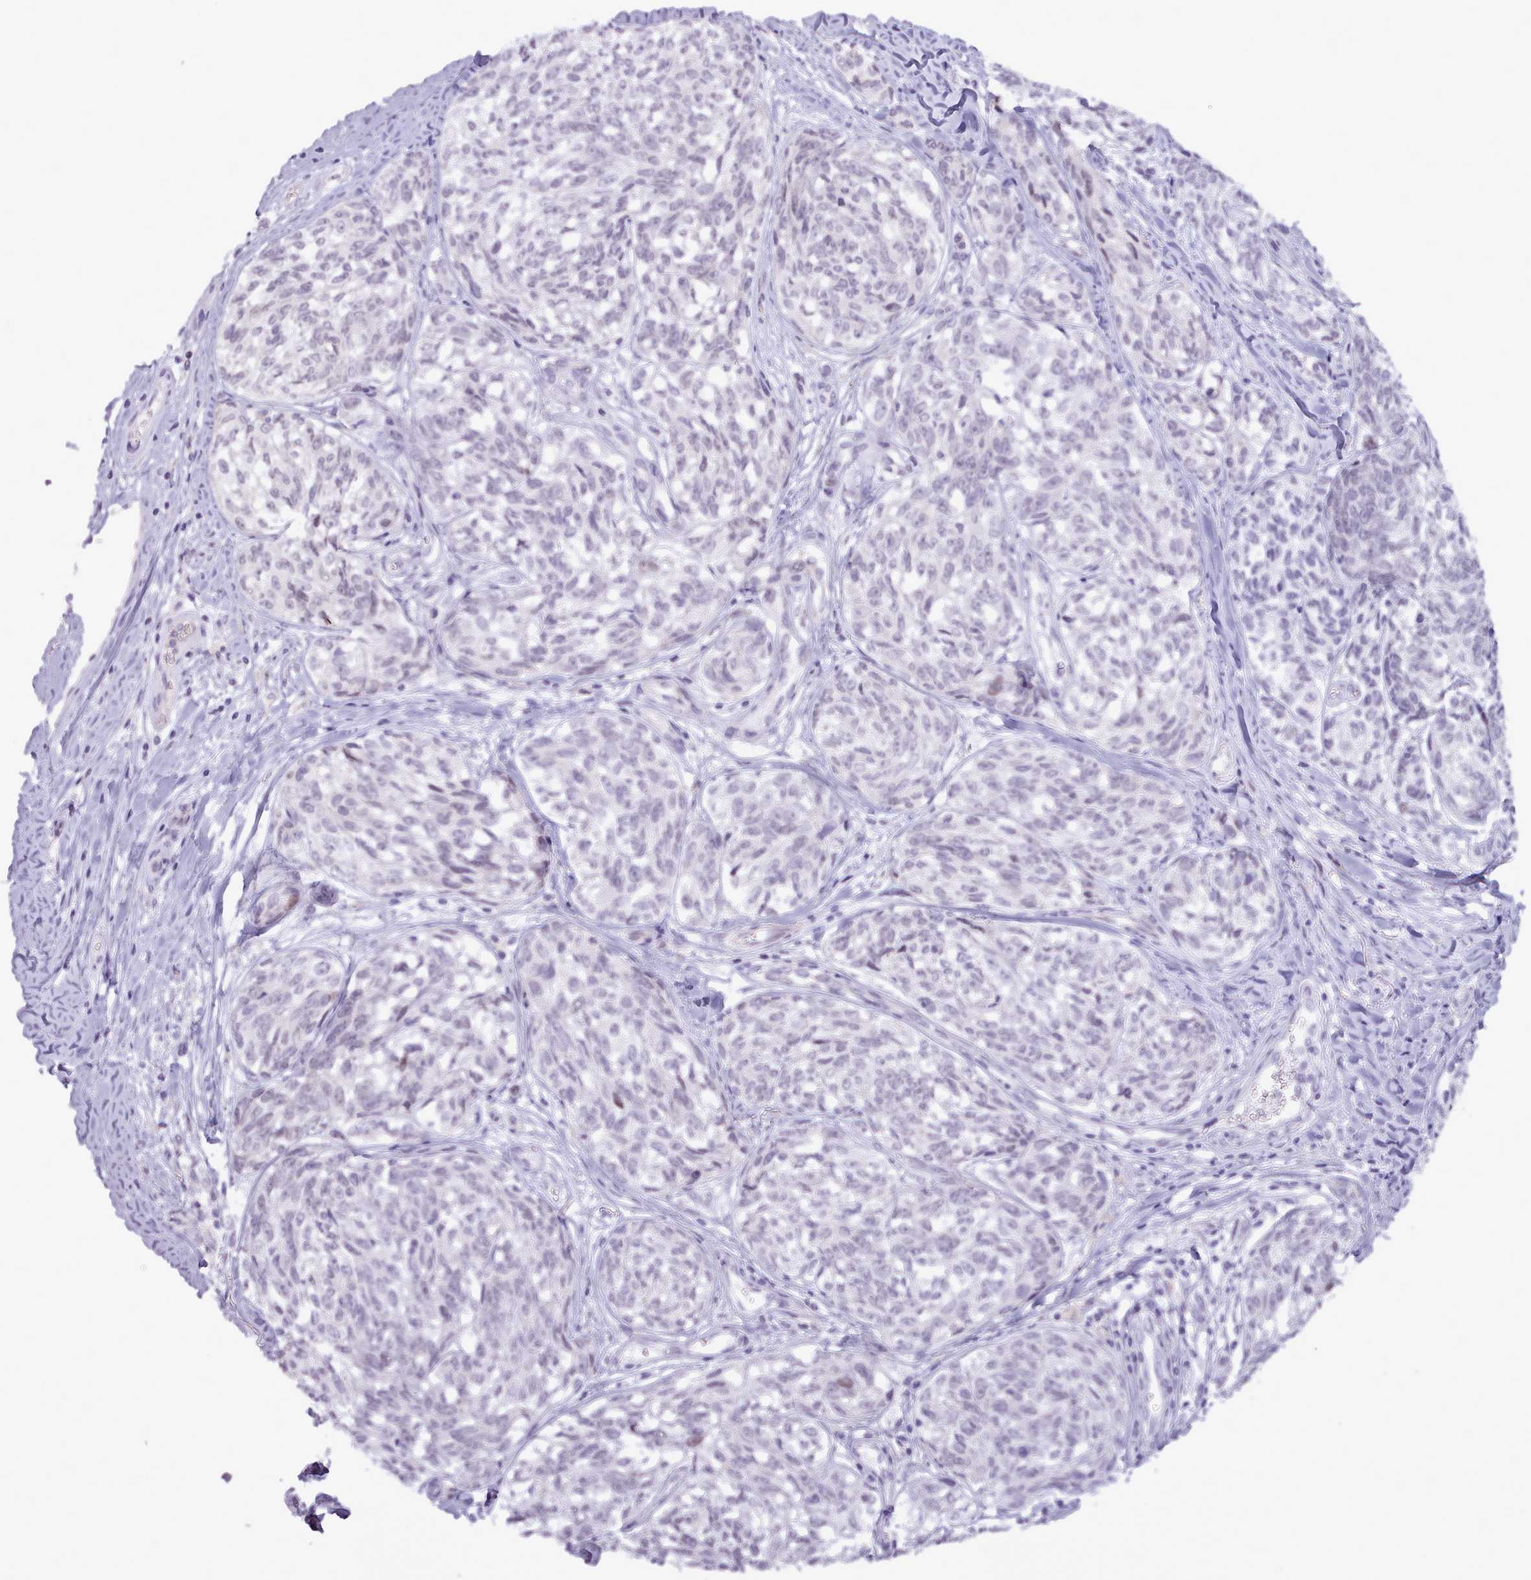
{"staining": {"intensity": "negative", "quantity": "none", "location": "none"}, "tissue": "melanoma", "cell_type": "Tumor cells", "image_type": "cancer", "snomed": [{"axis": "morphology", "description": "Normal tissue, NOS"}, {"axis": "morphology", "description": "Malignant melanoma, NOS"}, {"axis": "topography", "description": "Skin"}], "caption": "The image reveals no staining of tumor cells in malignant melanoma.", "gene": "BDKRB2", "patient": {"sex": "female", "age": 64}}